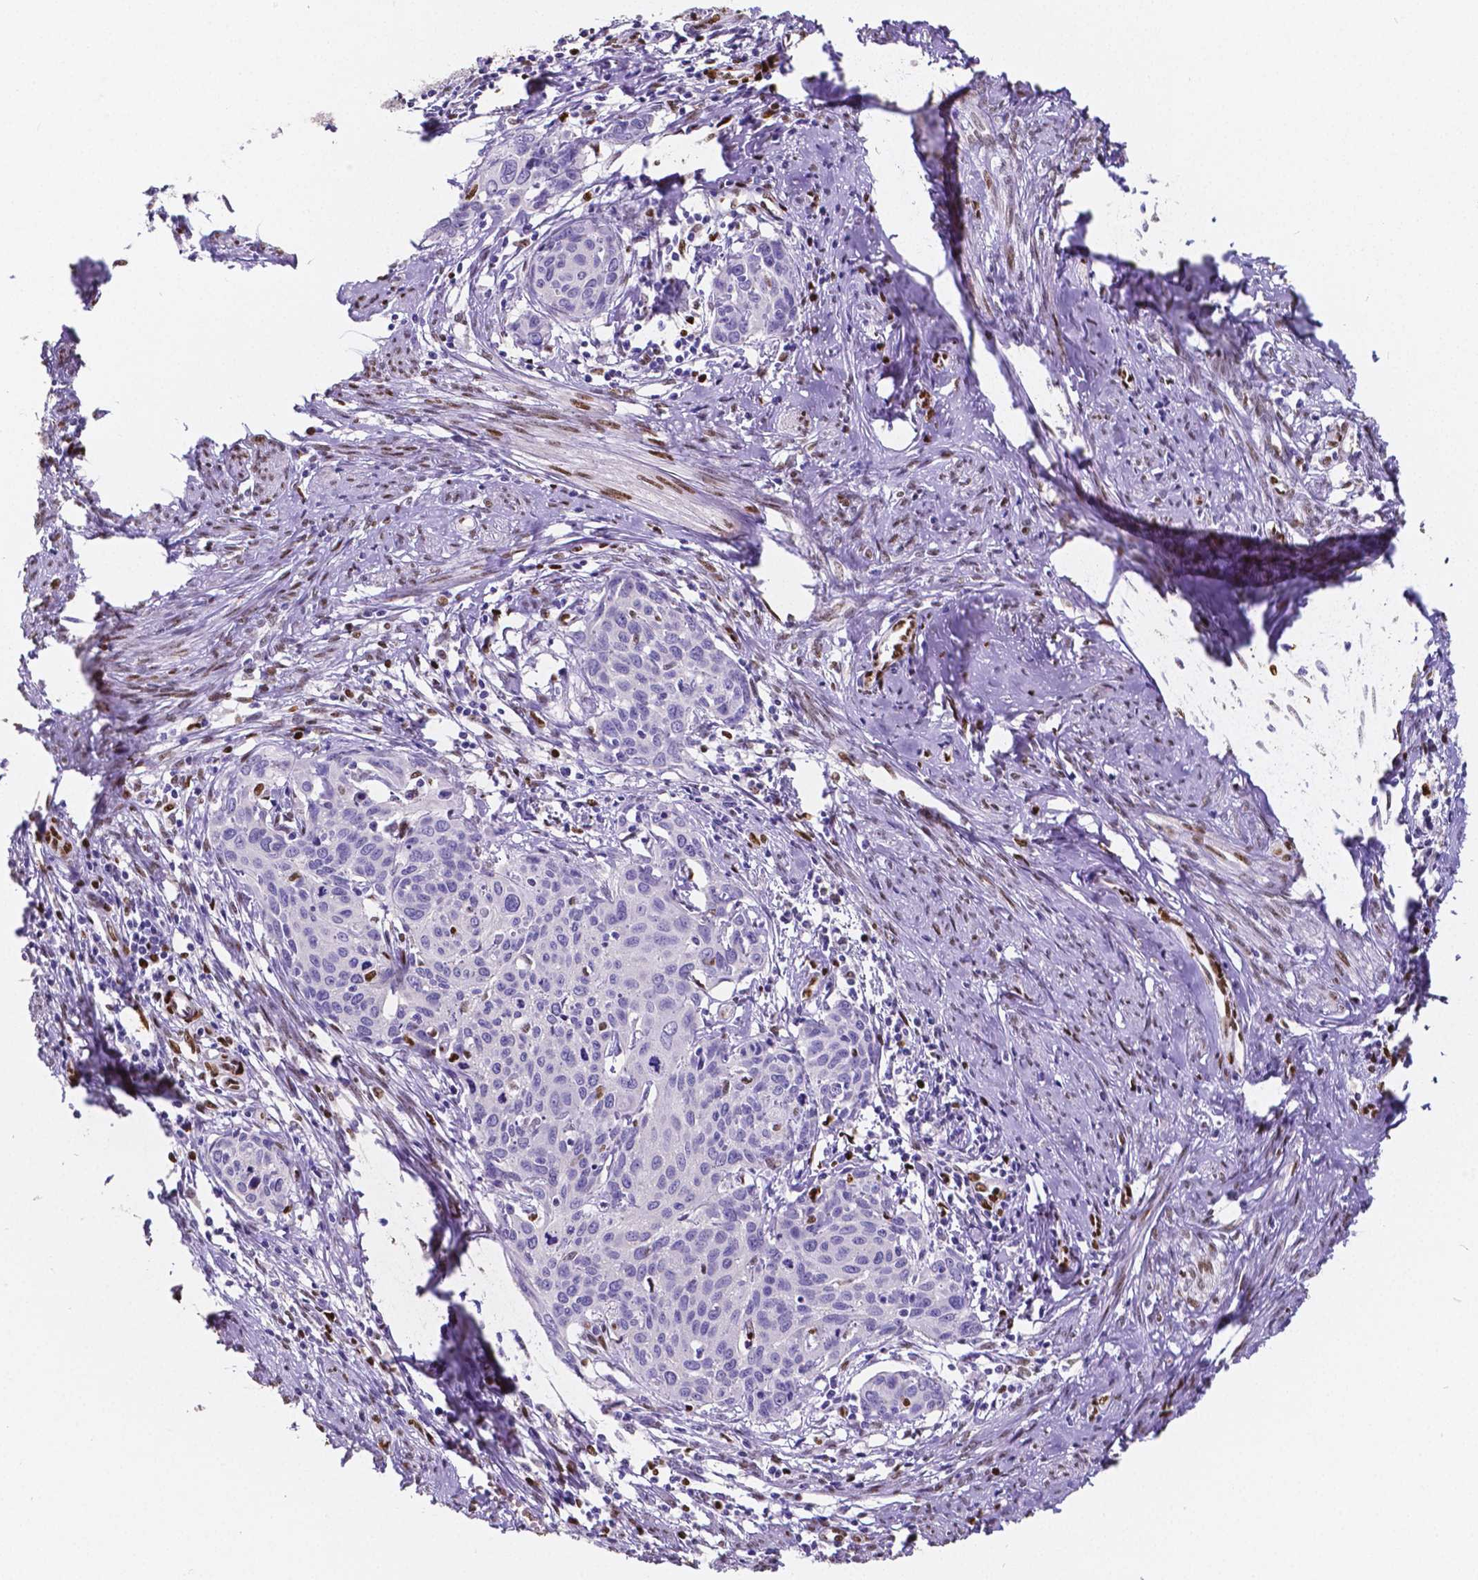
{"staining": {"intensity": "negative", "quantity": "none", "location": "none"}, "tissue": "cervical cancer", "cell_type": "Tumor cells", "image_type": "cancer", "snomed": [{"axis": "morphology", "description": "Squamous cell carcinoma, NOS"}, {"axis": "topography", "description": "Cervix"}], "caption": "This is a image of immunohistochemistry staining of cervical cancer (squamous cell carcinoma), which shows no positivity in tumor cells.", "gene": "MEF2C", "patient": {"sex": "female", "age": 62}}